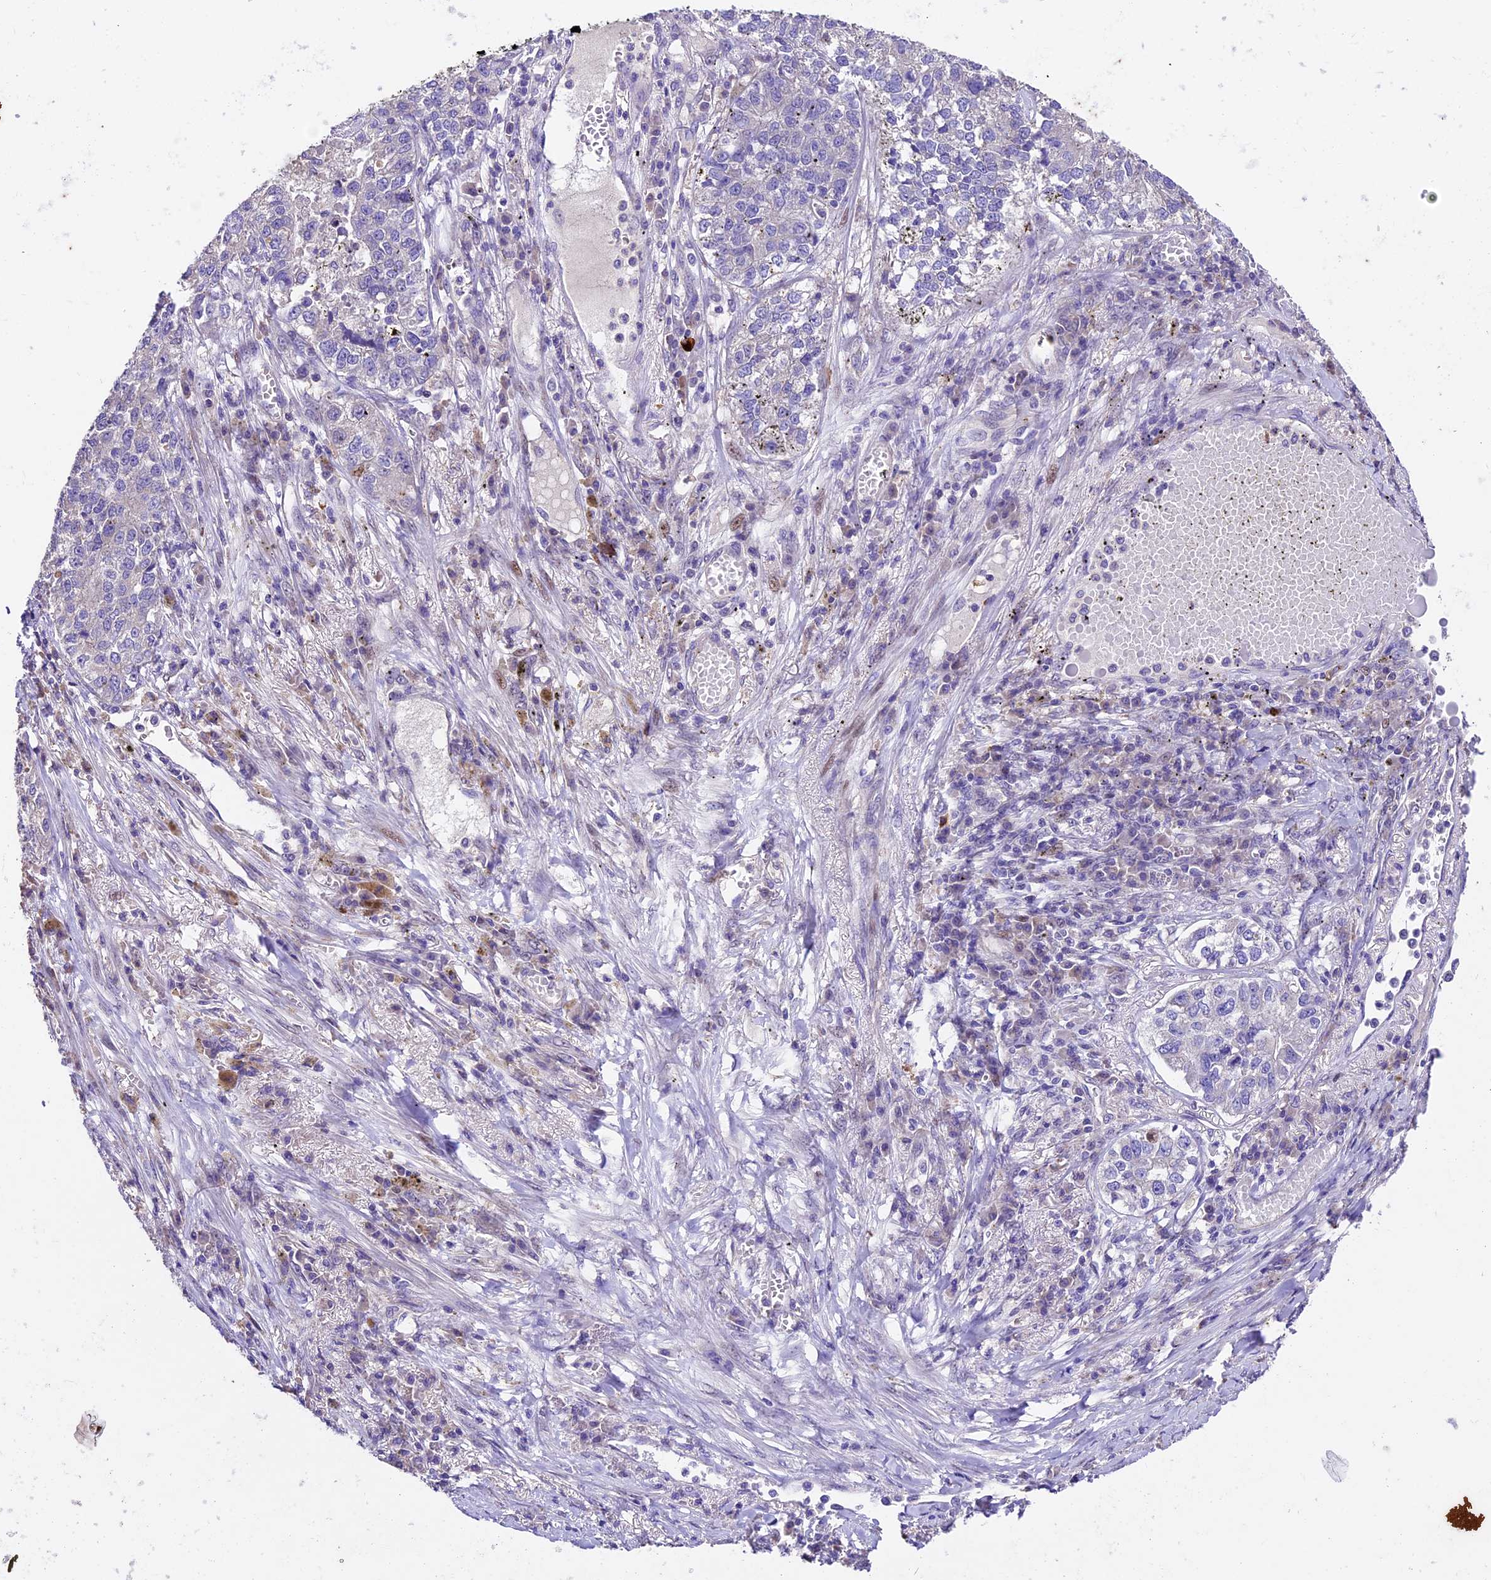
{"staining": {"intensity": "negative", "quantity": "none", "location": "none"}, "tissue": "lung cancer", "cell_type": "Tumor cells", "image_type": "cancer", "snomed": [{"axis": "morphology", "description": "Adenocarcinoma, NOS"}, {"axis": "topography", "description": "Lung"}], "caption": "DAB immunohistochemical staining of lung cancer demonstrates no significant positivity in tumor cells.", "gene": "SBNO2", "patient": {"sex": "male", "age": 49}}